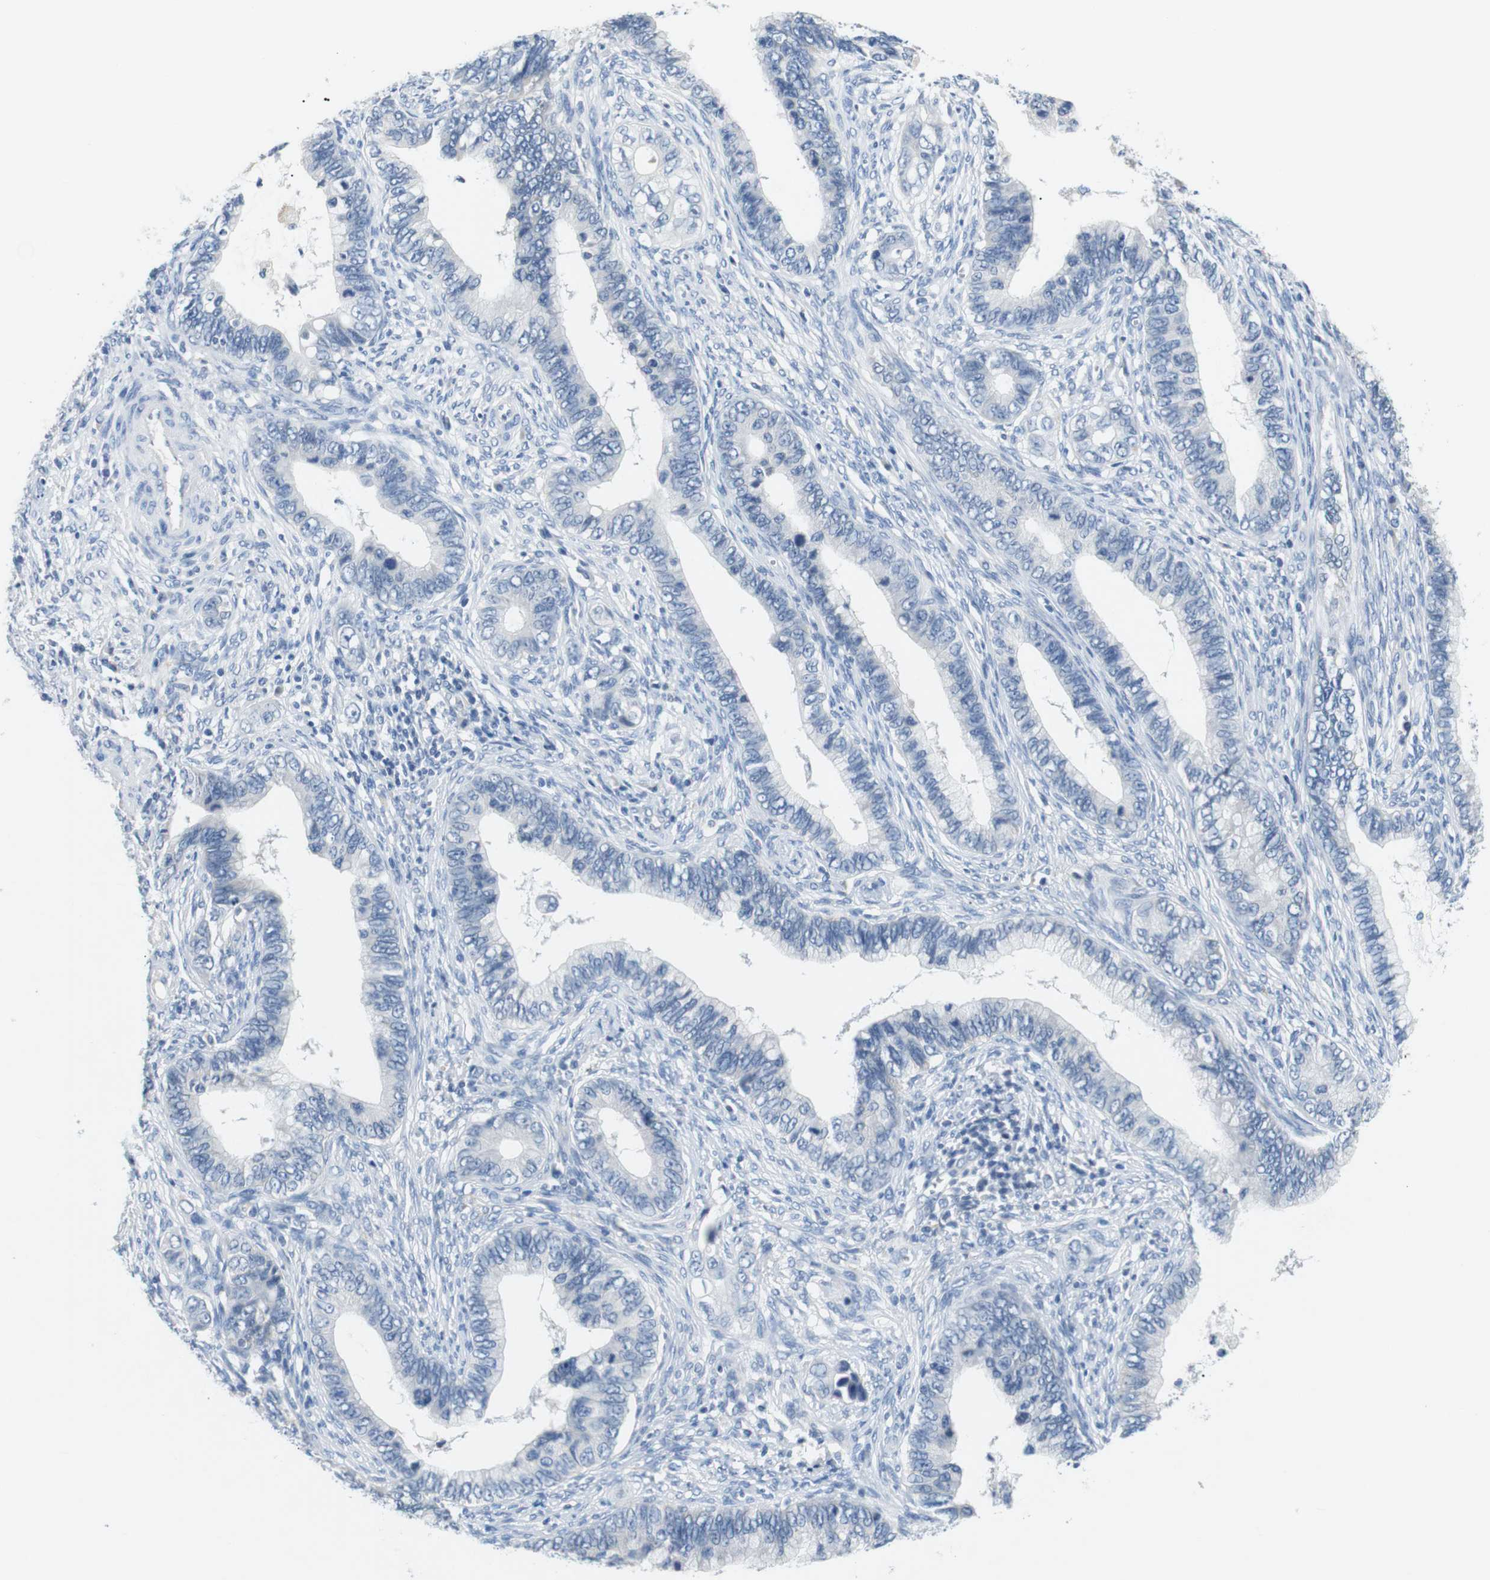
{"staining": {"intensity": "negative", "quantity": "none", "location": "none"}, "tissue": "cervical cancer", "cell_type": "Tumor cells", "image_type": "cancer", "snomed": [{"axis": "morphology", "description": "Adenocarcinoma, NOS"}, {"axis": "topography", "description": "Cervix"}], "caption": "This image is of adenocarcinoma (cervical) stained with immunohistochemistry to label a protein in brown with the nuclei are counter-stained blue. There is no staining in tumor cells.", "gene": "FCGRT", "patient": {"sex": "female", "age": 44}}